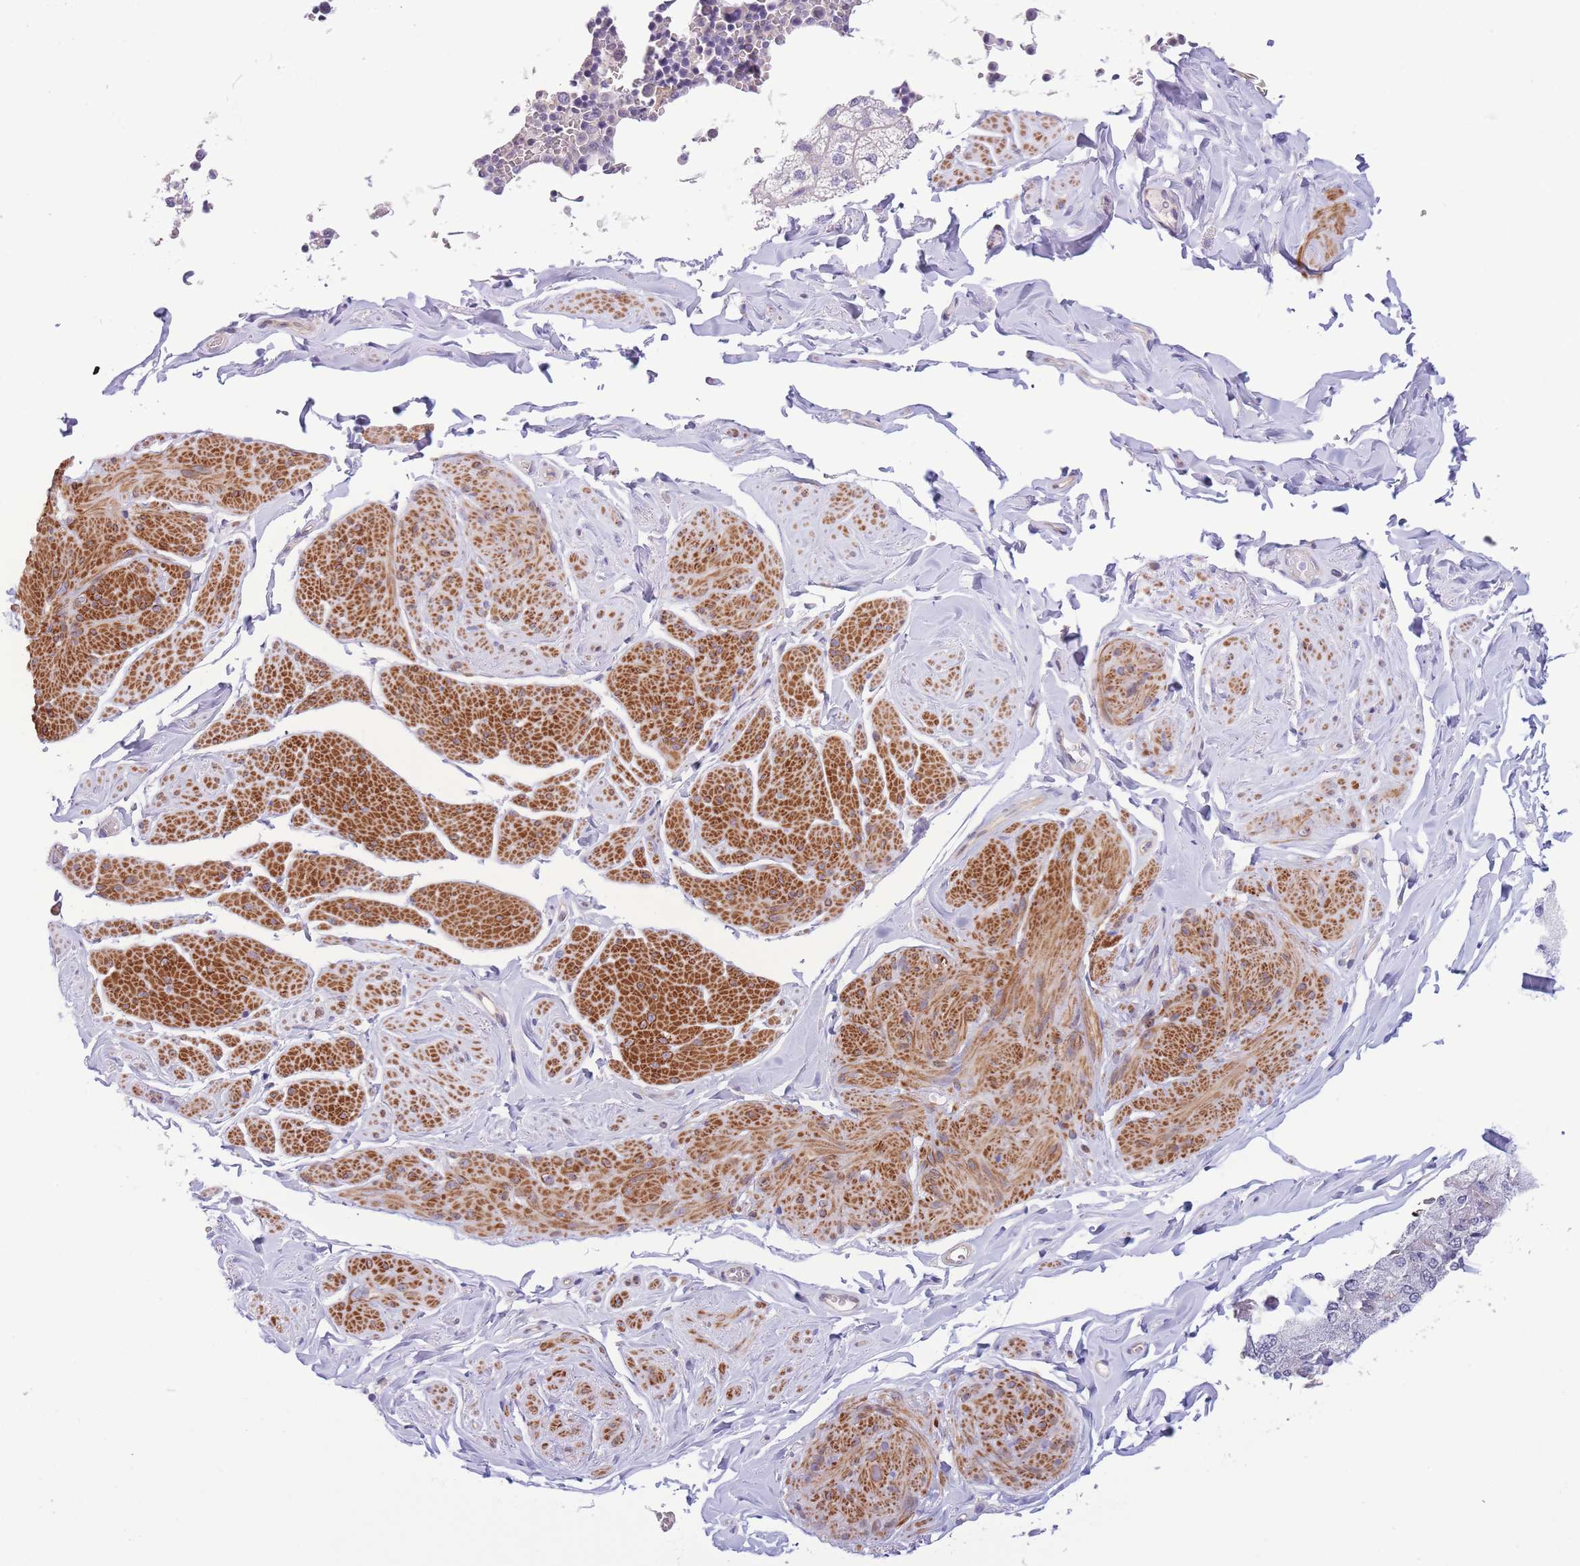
{"staining": {"intensity": "strong", "quantity": "25%-75%", "location": "cytoplasmic/membranous"}, "tissue": "smooth muscle", "cell_type": "Smooth muscle cells", "image_type": "normal", "snomed": [{"axis": "morphology", "description": "Normal tissue, NOS"}, {"axis": "topography", "description": "Smooth muscle"}, {"axis": "topography", "description": "Peripheral nerve tissue"}], "caption": "Benign smooth muscle displays strong cytoplasmic/membranous positivity in about 25%-75% of smooth muscle cells, visualized by immunohistochemistry. (DAB IHC with brightfield microscopy, high magnification).", "gene": "C9orf152", "patient": {"sex": "male", "age": 69}}